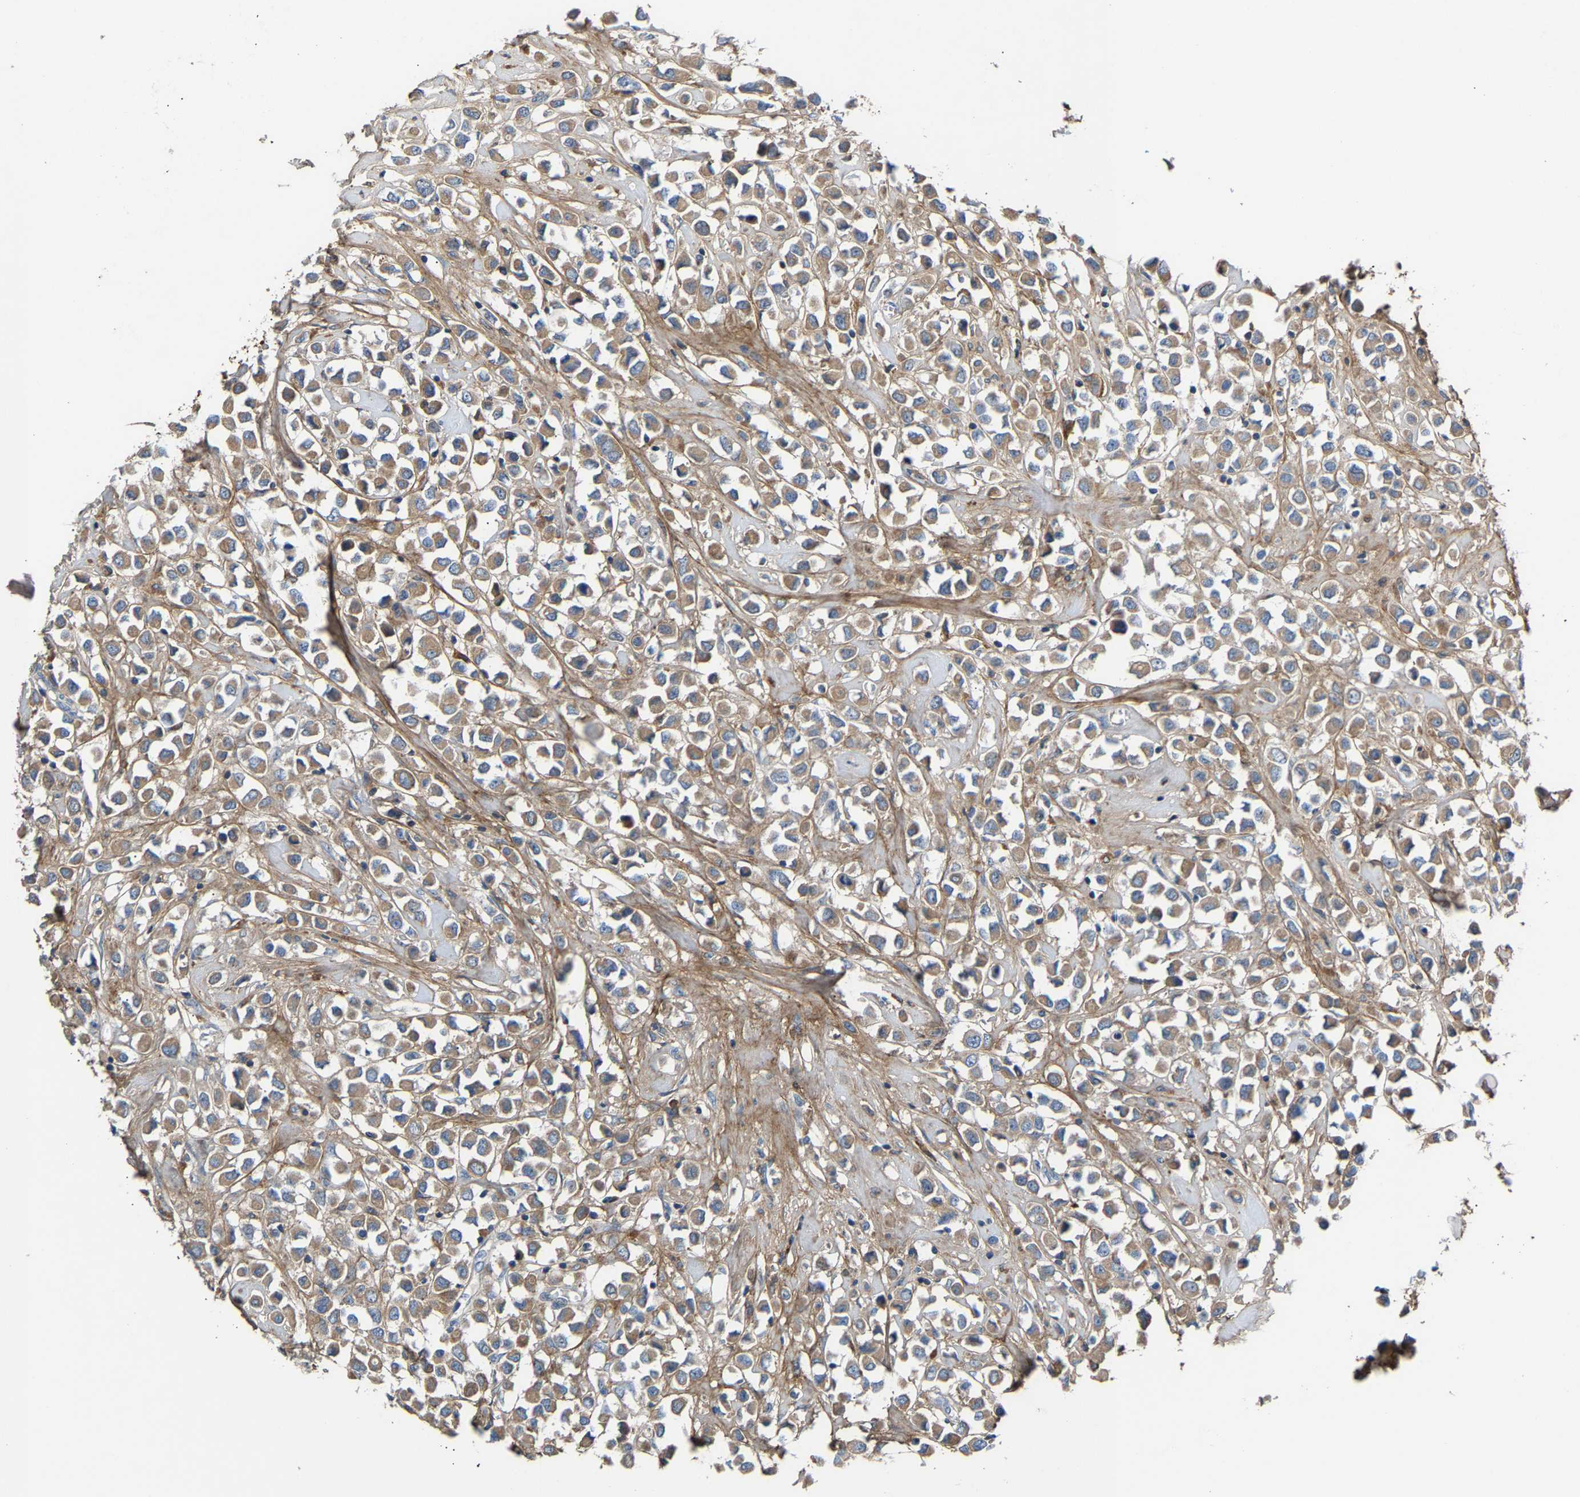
{"staining": {"intensity": "moderate", "quantity": ">75%", "location": "cytoplasmic/membranous"}, "tissue": "breast cancer", "cell_type": "Tumor cells", "image_type": "cancer", "snomed": [{"axis": "morphology", "description": "Duct carcinoma"}, {"axis": "topography", "description": "Breast"}], "caption": "Immunohistochemistry (IHC) histopathology image of neoplastic tissue: human invasive ductal carcinoma (breast) stained using immunohistochemistry demonstrates medium levels of moderate protein expression localized specifically in the cytoplasmic/membranous of tumor cells, appearing as a cytoplasmic/membranous brown color.", "gene": "CCDC171", "patient": {"sex": "female", "age": 61}}